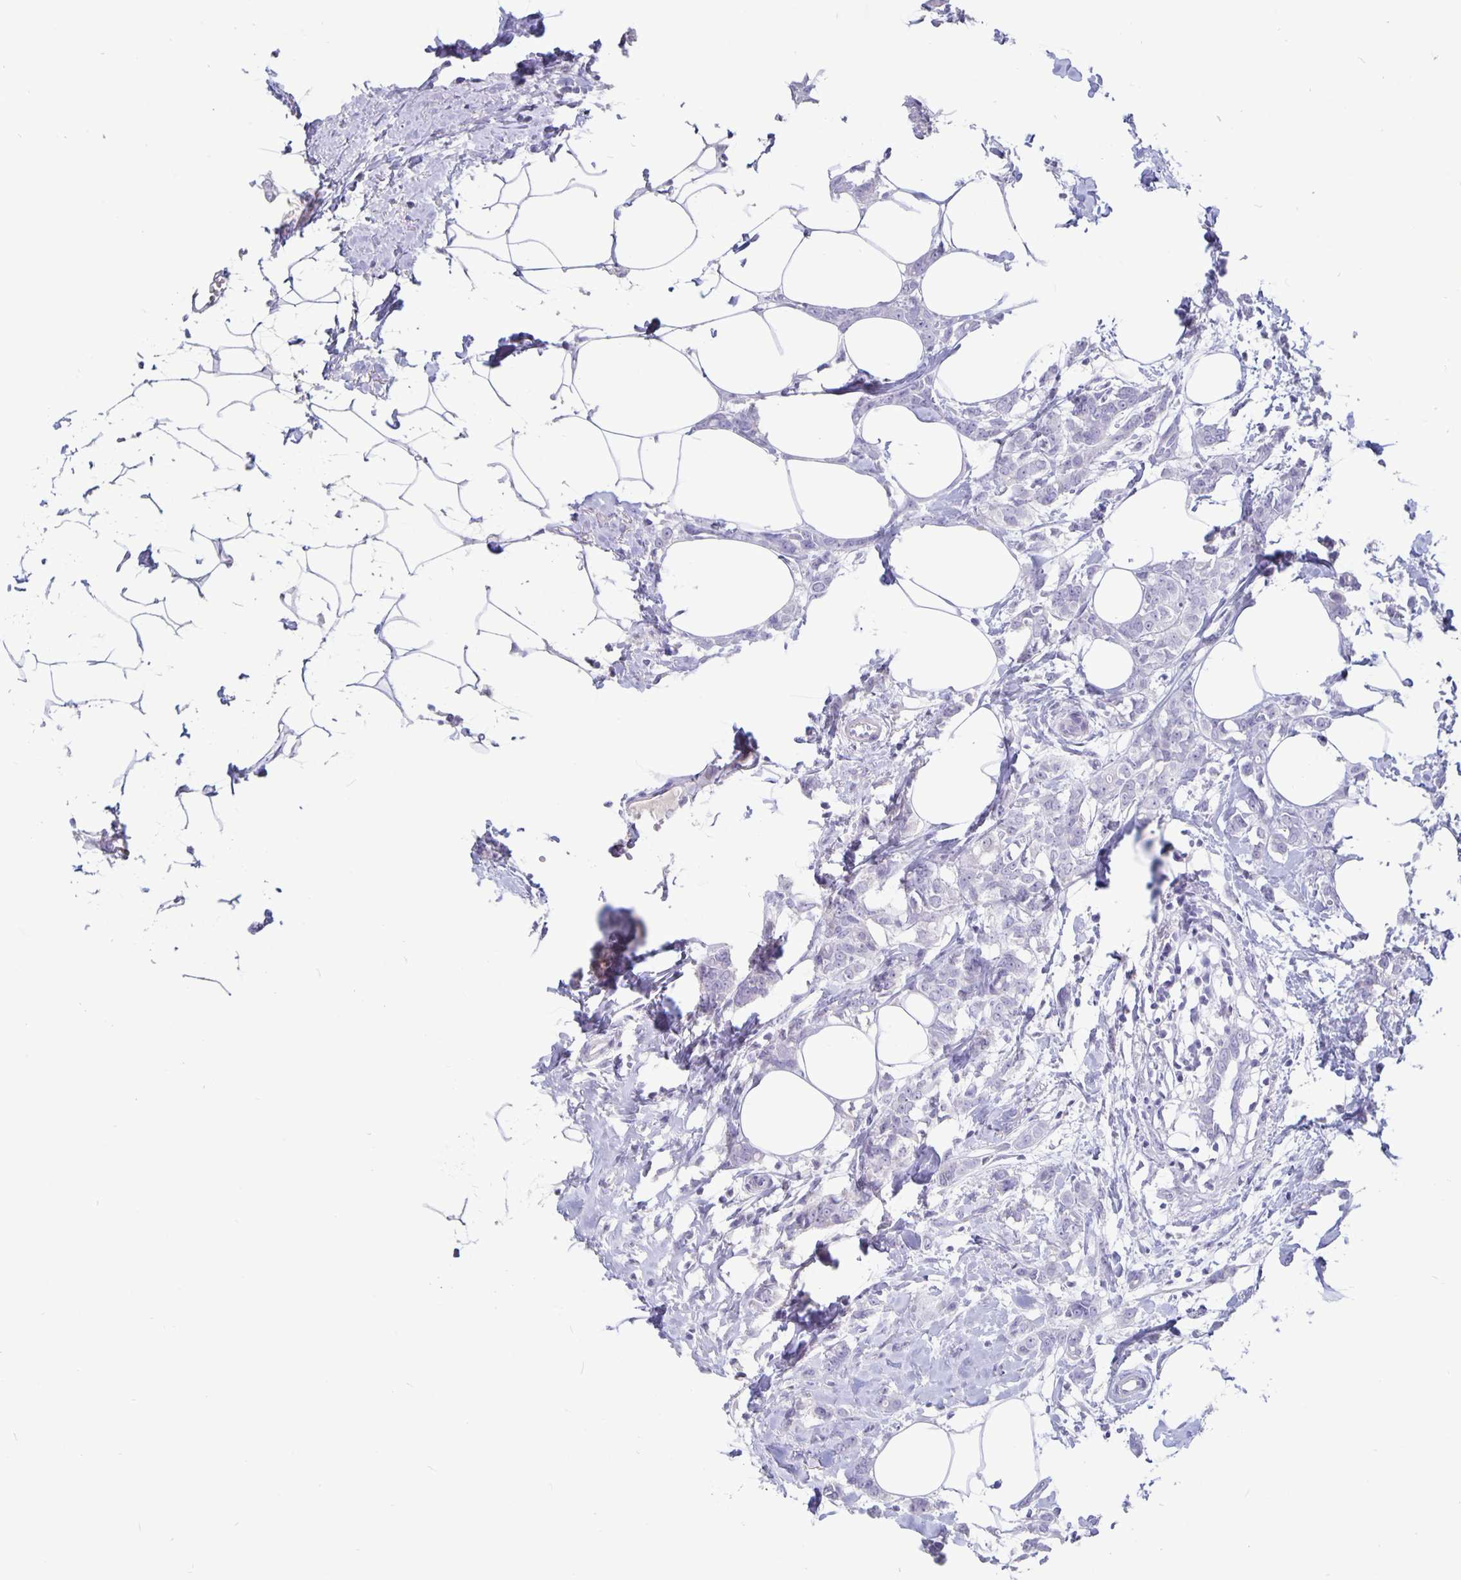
{"staining": {"intensity": "negative", "quantity": "none", "location": "none"}, "tissue": "breast cancer", "cell_type": "Tumor cells", "image_type": "cancer", "snomed": [{"axis": "morphology", "description": "Duct carcinoma"}, {"axis": "topography", "description": "Breast"}], "caption": "Invasive ductal carcinoma (breast) was stained to show a protein in brown. There is no significant expression in tumor cells. The staining was performed using DAB (3,3'-diaminobenzidine) to visualize the protein expression in brown, while the nuclei were stained in blue with hematoxylin (Magnification: 20x).", "gene": "BPIFA3", "patient": {"sex": "female", "age": 40}}